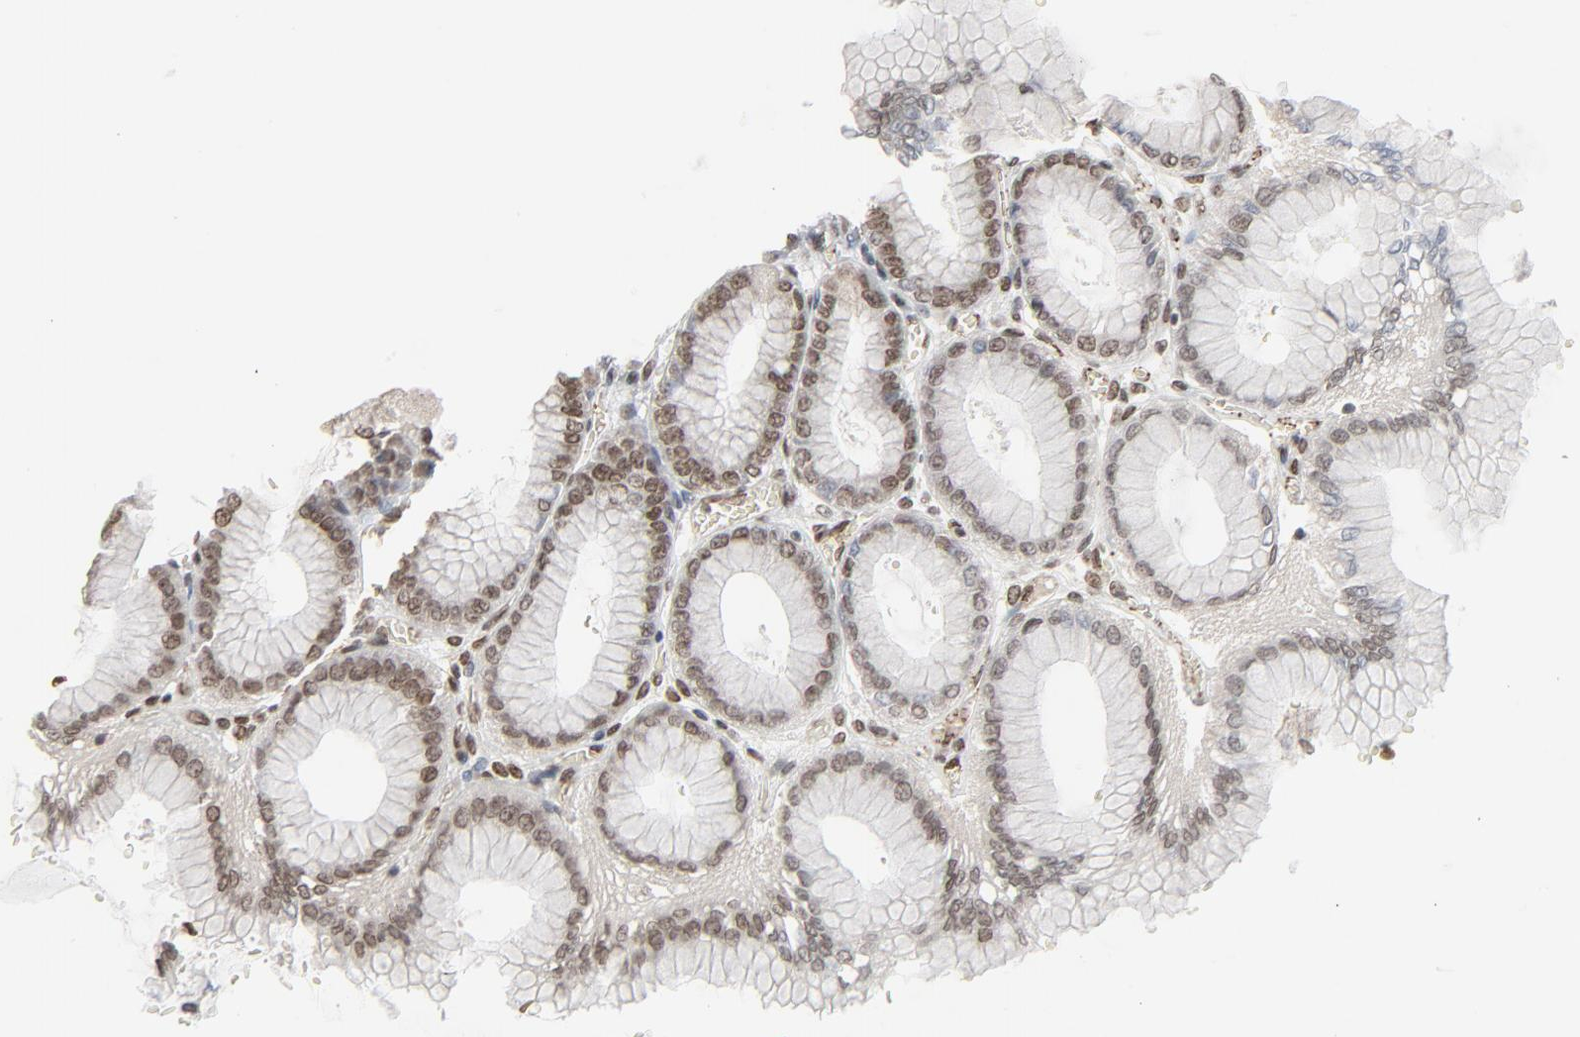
{"staining": {"intensity": "strong", "quantity": "25%-75%", "location": "nuclear"}, "tissue": "stomach", "cell_type": "Glandular cells", "image_type": "normal", "snomed": [{"axis": "morphology", "description": "Normal tissue, NOS"}, {"axis": "topography", "description": "Stomach, upper"}], "caption": "This image demonstrates normal stomach stained with immunohistochemistry (IHC) to label a protein in brown. The nuclear of glandular cells show strong positivity for the protein. Nuclei are counter-stained blue.", "gene": "CUX1", "patient": {"sex": "female", "age": 56}}